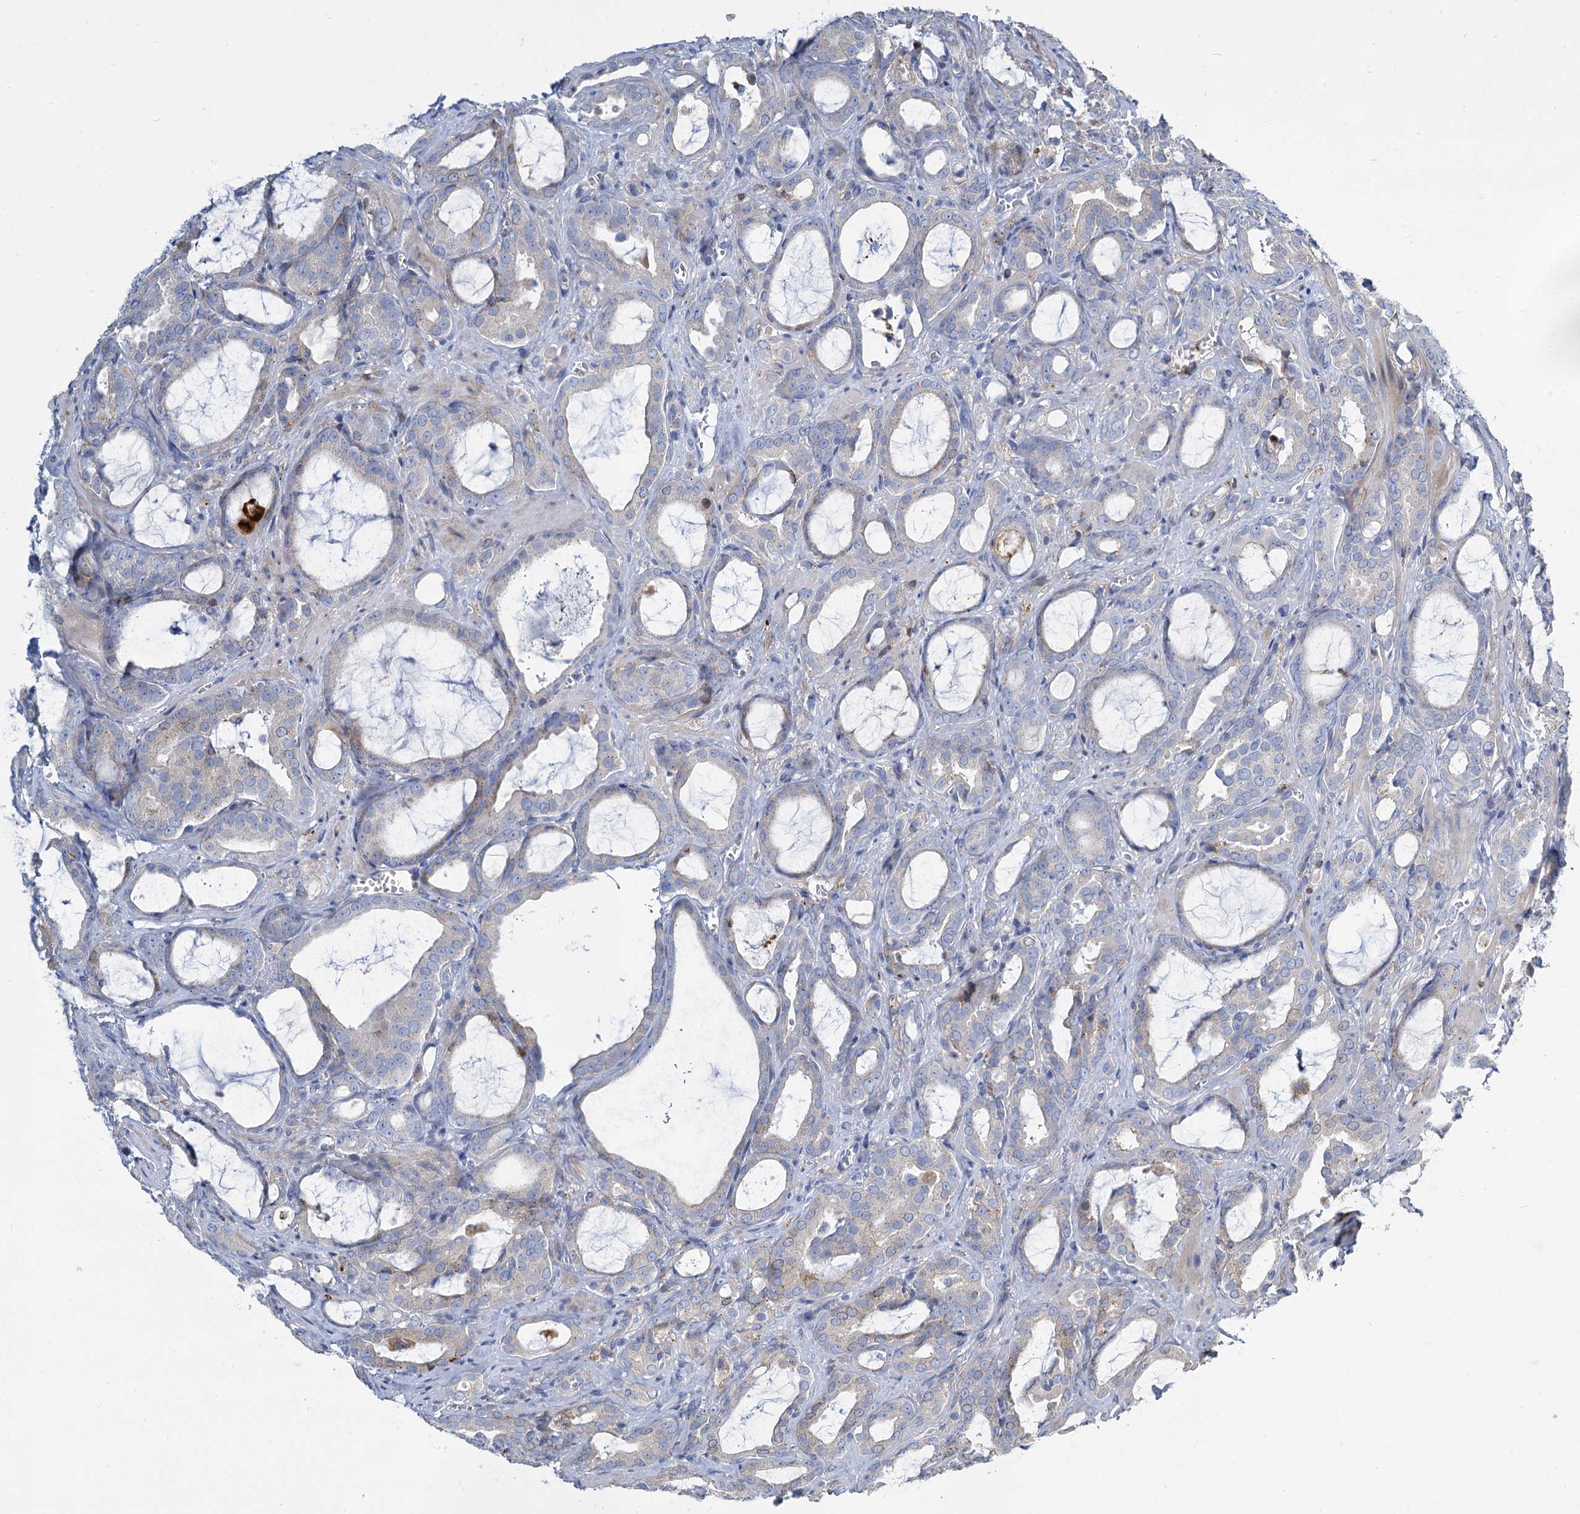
{"staining": {"intensity": "weak", "quantity": "<25%", "location": "cytoplasmic/membranous"}, "tissue": "prostate cancer", "cell_type": "Tumor cells", "image_type": "cancer", "snomed": [{"axis": "morphology", "description": "Adenocarcinoma, High grade"}, {"axis": "topography", "description": "Prostate"}], "caption": "An image of prostate cancer stained for a protein demonstrates no brown staining in tumor cells.", "gene": "TRIM77", "patient": {"sex": "male", "age": 72}}